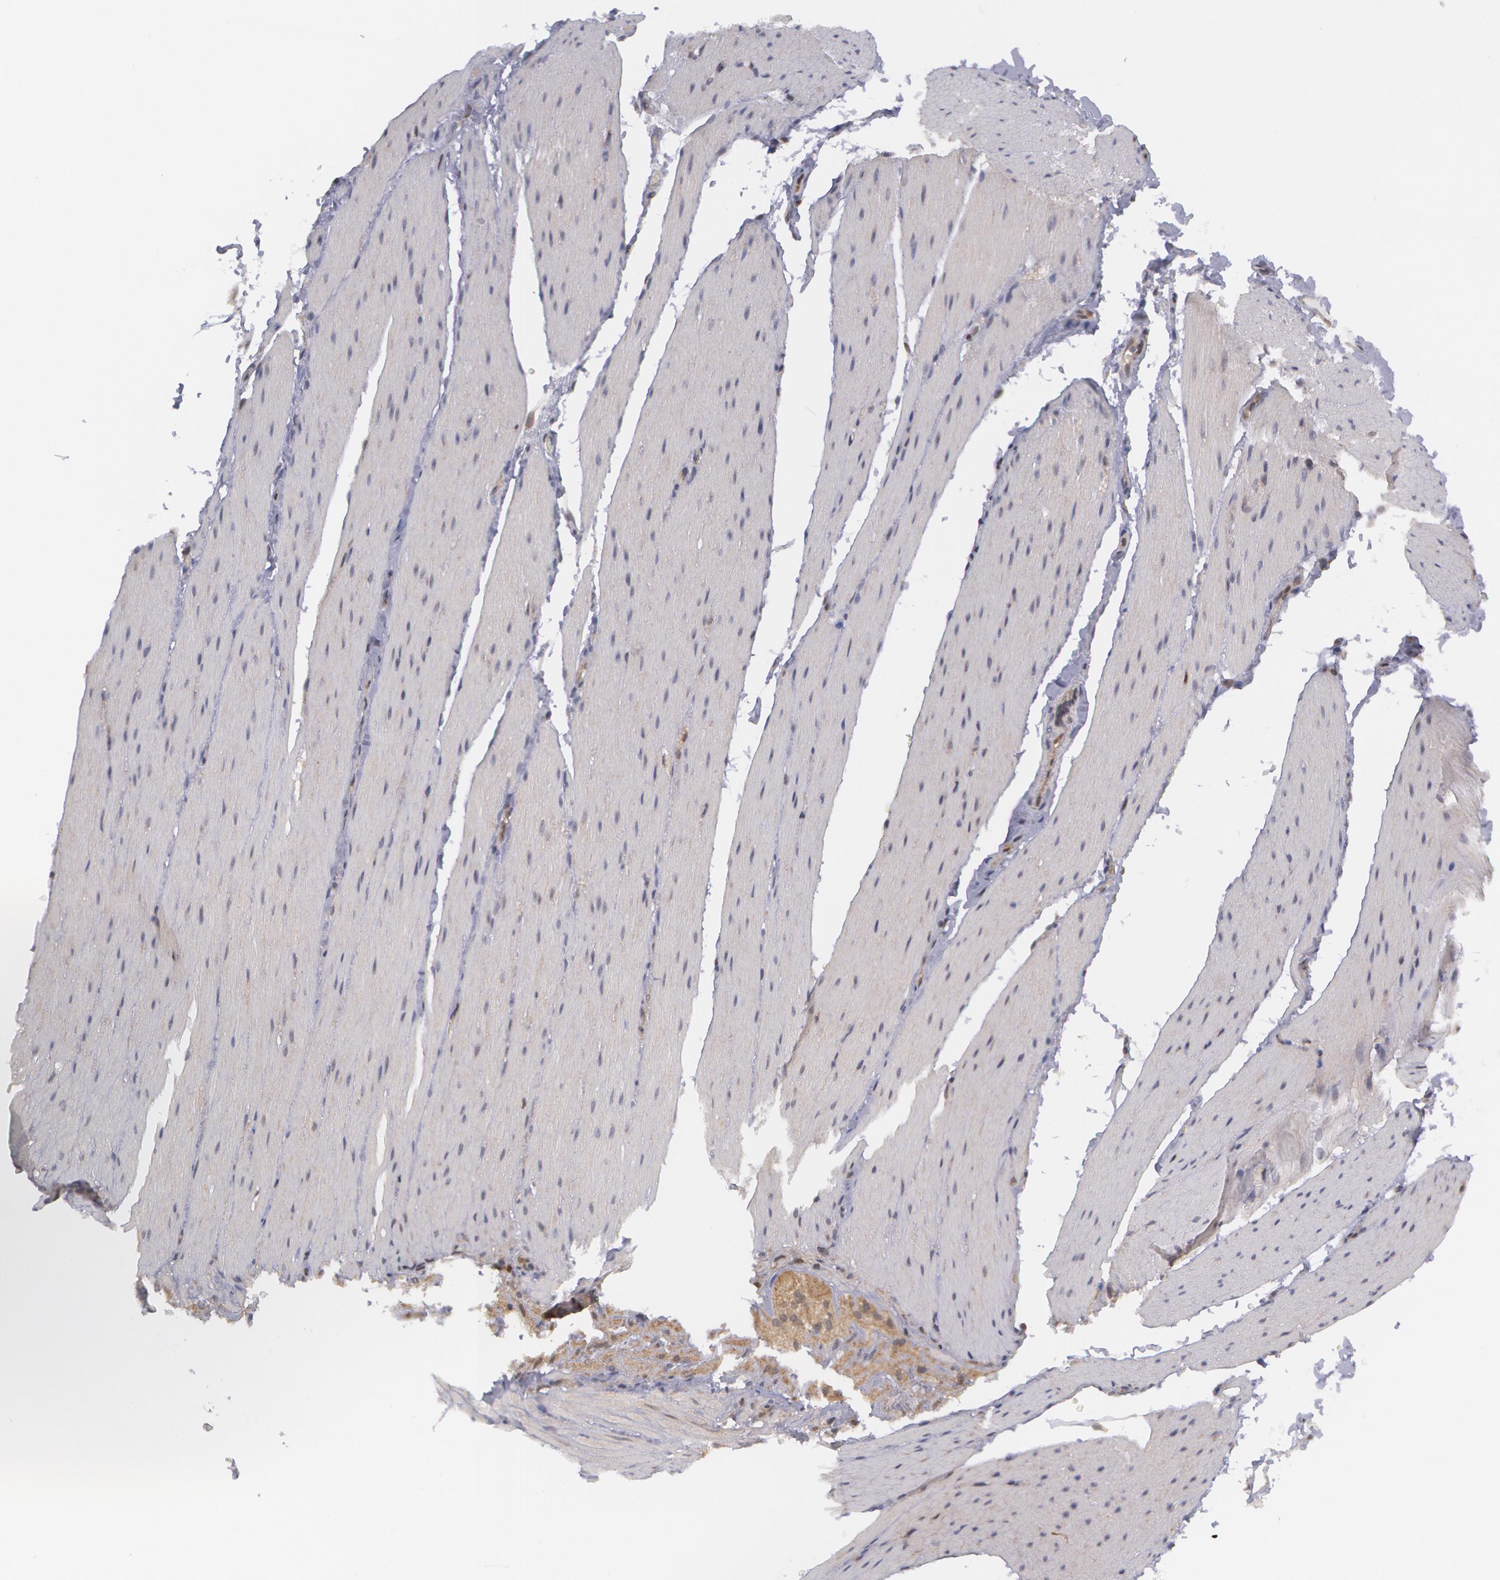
{"staining": {"intensity": "negative", "quantity": "none", "location": "none"}, "tissue": "smooth muscle", "cell_type": "Smooth muscle cells", "image_type": "normal", "snomed": [{"axis": "morphology", "description": "Normal tissue, NOS"}, {"axis": "topography", "description": "Duodenum"}], "caption": "Protein analysis of normal smooth muscle reveals no significant expression in smooth muscle cells. (DAB immunohistochemistry with hematoxylin counter stain).", "gene": "TXNRD1", "patient": {"sex": "male", "age": 63}}